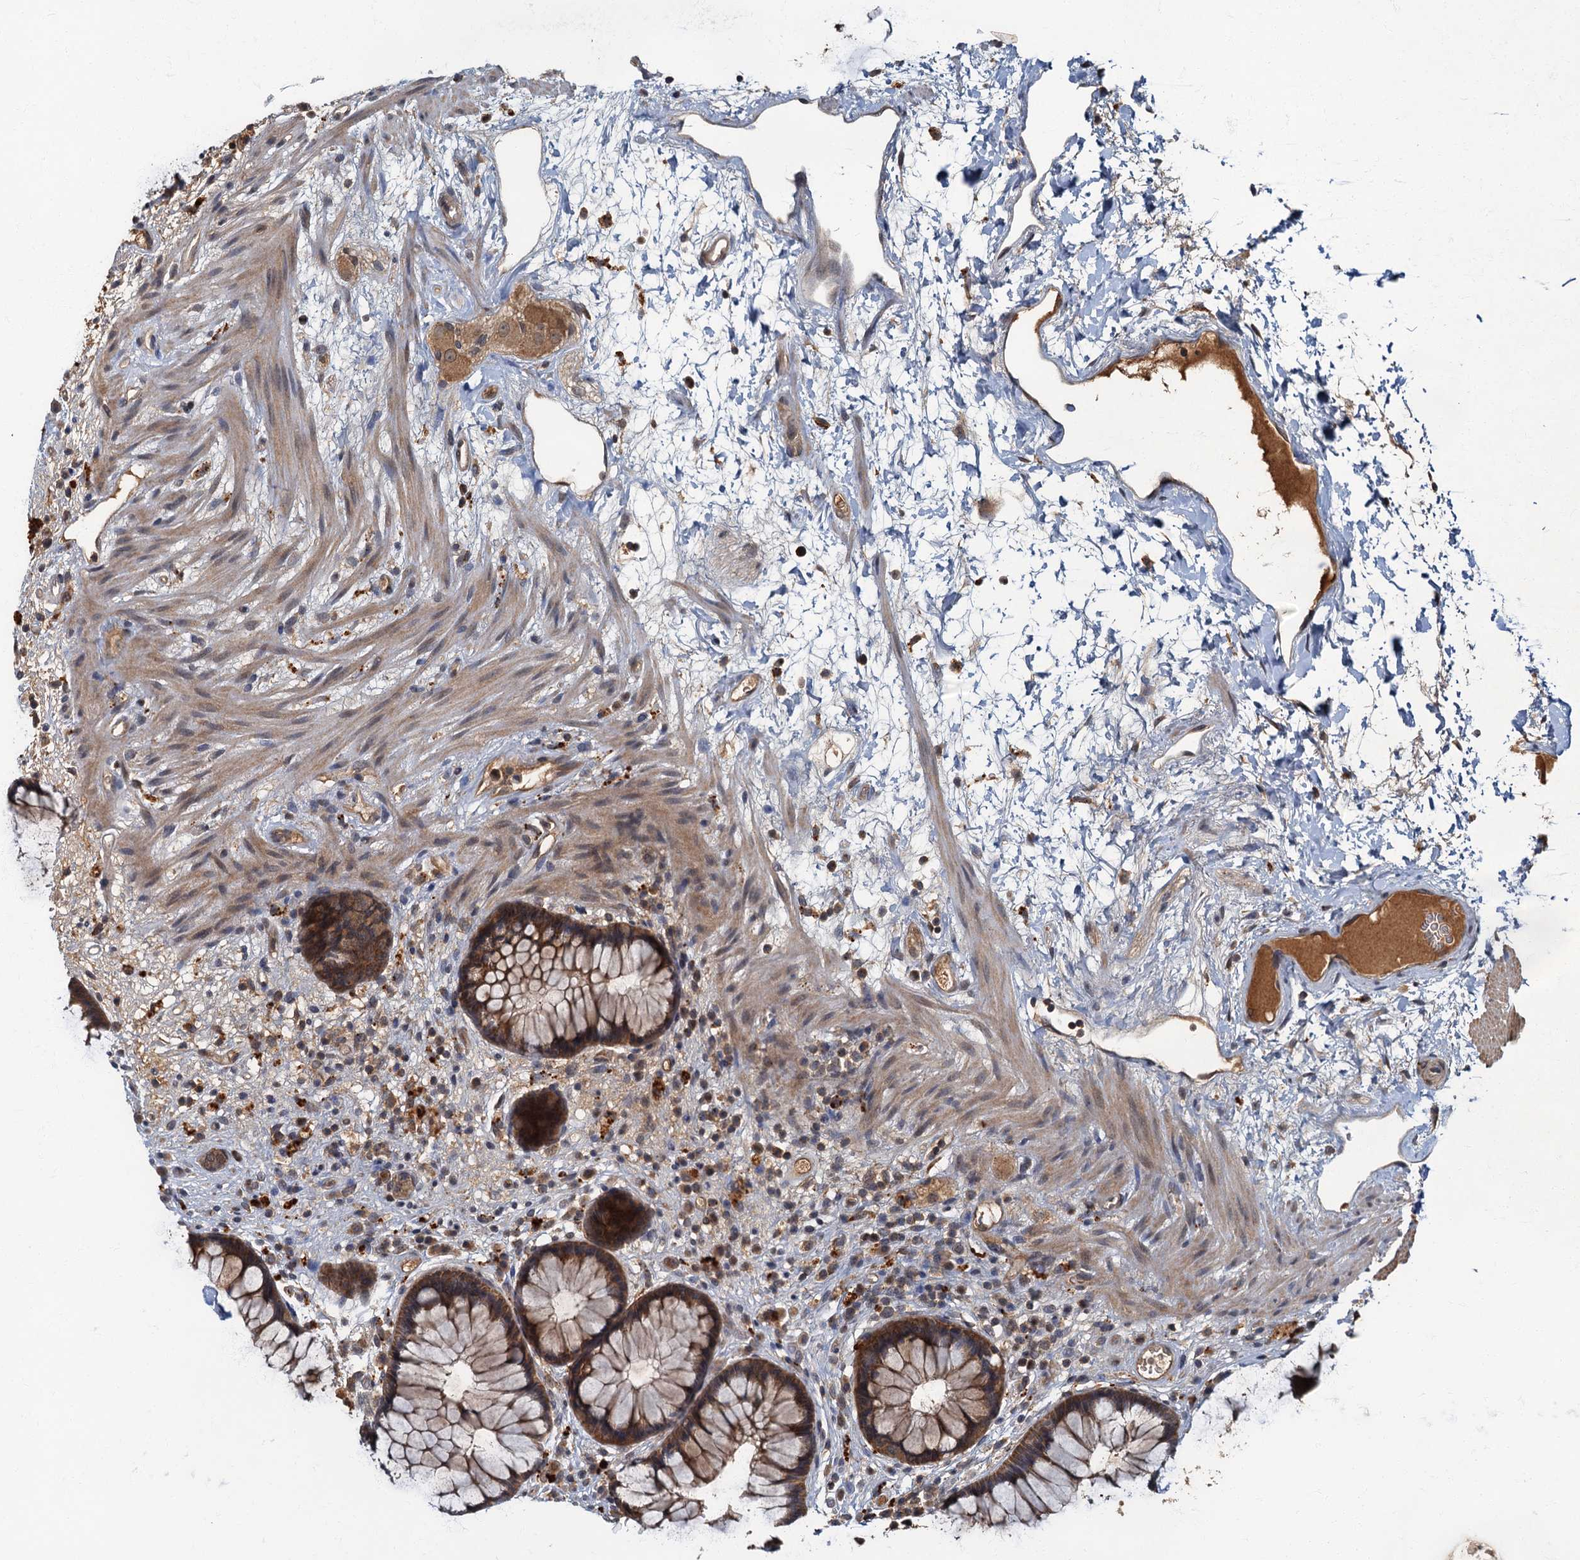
{"staining": {"intensity": "moderate", "quantity": ">75%", "location": "cytoplasmic/membranous"}, "tissue": "rectum", "cell_type": "Glandular cells", "image_type": "normal", "snomed": [{"axis": "morphology", "description": "Normal tissue, NOS"}, {"axis": "topography", "description": "Rectum"}], "caption": "Immunohistochemical staining of normal human rectum displays medium levels of moderate cytoplasmic/membranous positivity in about >75% of glandular cells.", "gene": "WDCP", "patient": {"sex": "male", "age": 51}}